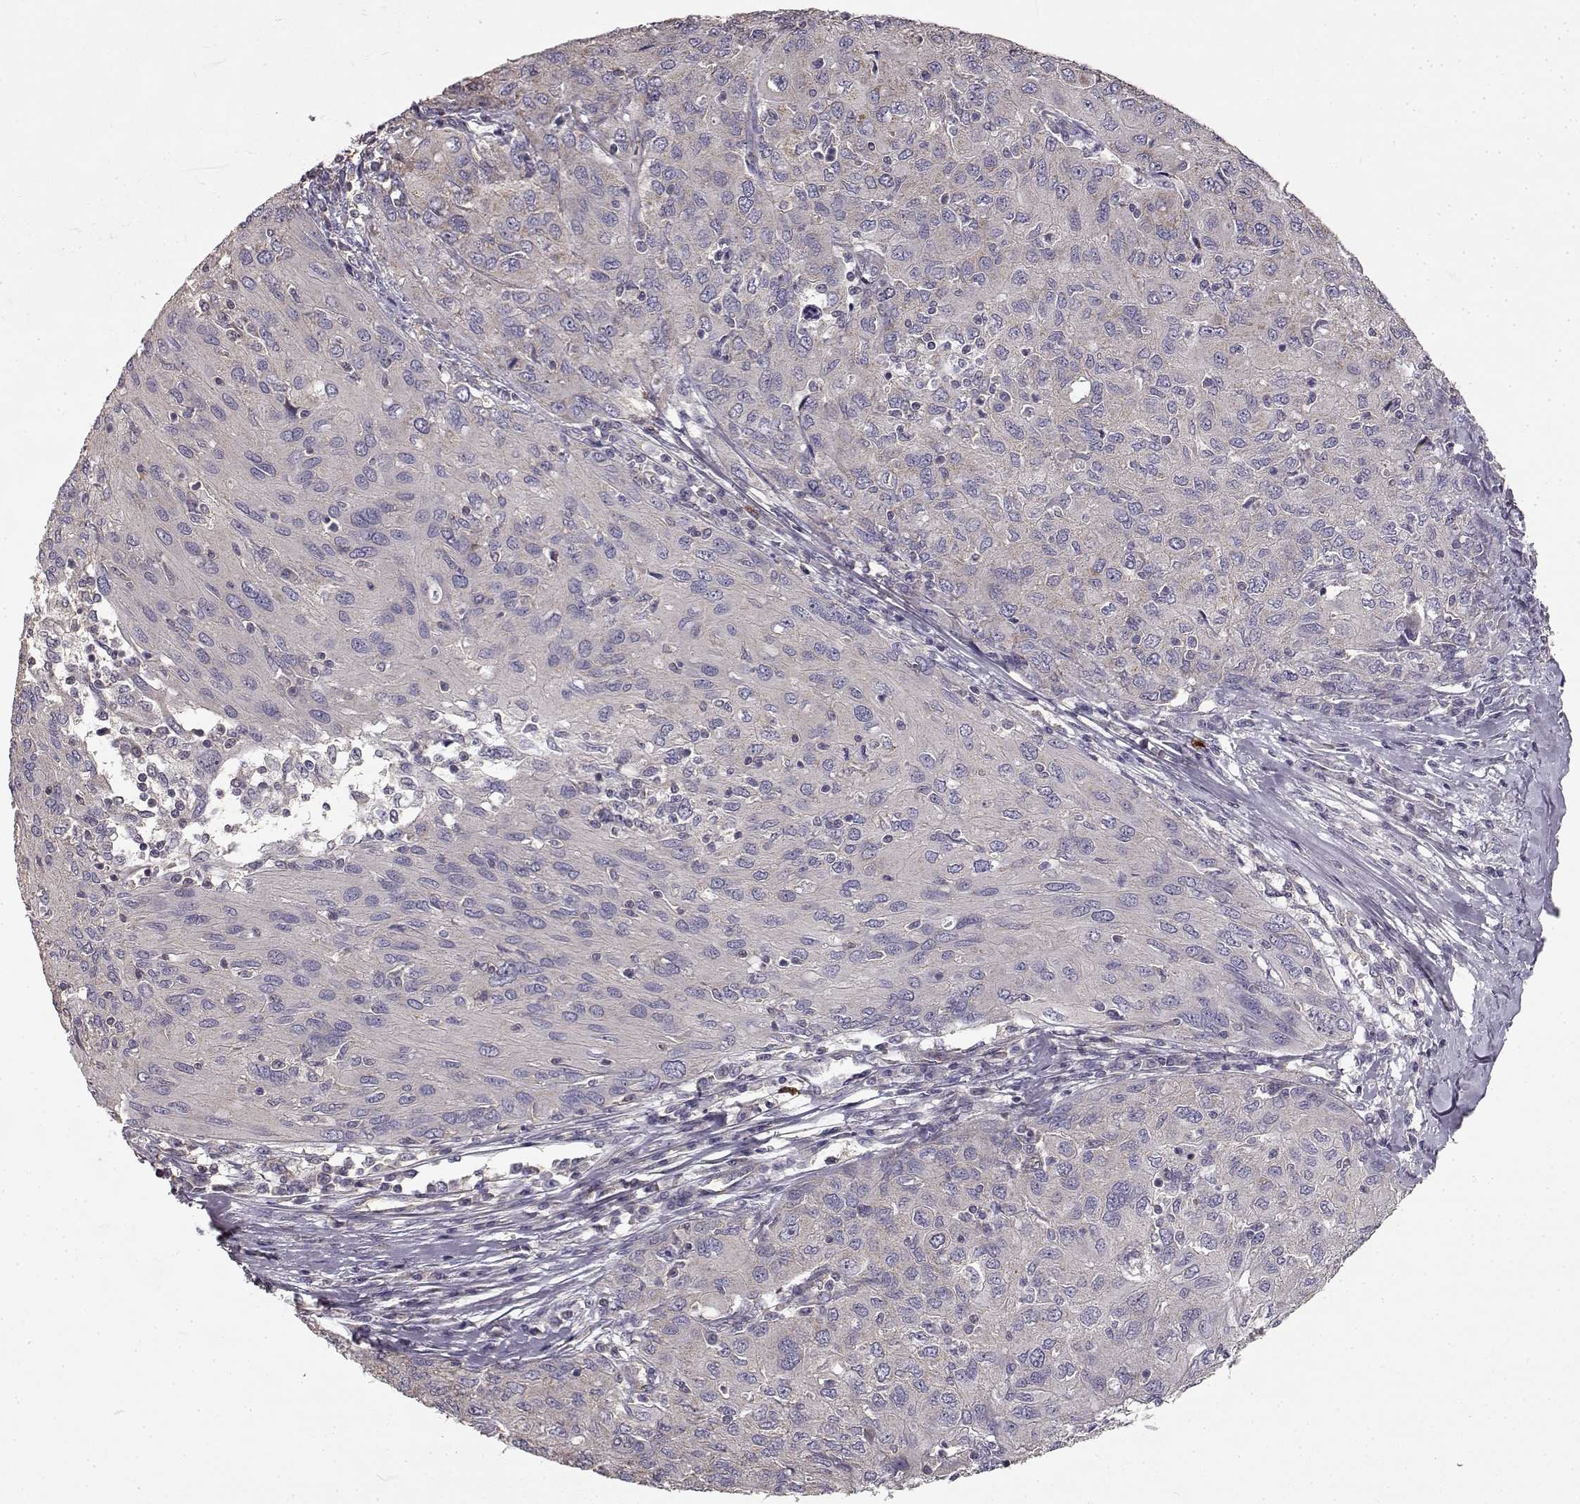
{"staining": {"intensity": "weak", "quantity": "25%-75%", "location": "cytoplasmic/membranous"}, "tissue": "ovarian cancer", "cell_type": "Tumor cells", "image_type": "cancer", "snomed": [{"axis": "morphology", "description": "Carcinoma, endometroid"}, {"axis": "topography", "description": "Ovary"}], "caption": "IHC micrograph of ovarian endometroid carcinoma stained for a protein (brown), which exhibits low levels of weak cytoplasmic/membranous staining in about 25%-75% of tumor cells.", "gene": "ERBB3", "patient": {"sex": "female", "age": 50}}